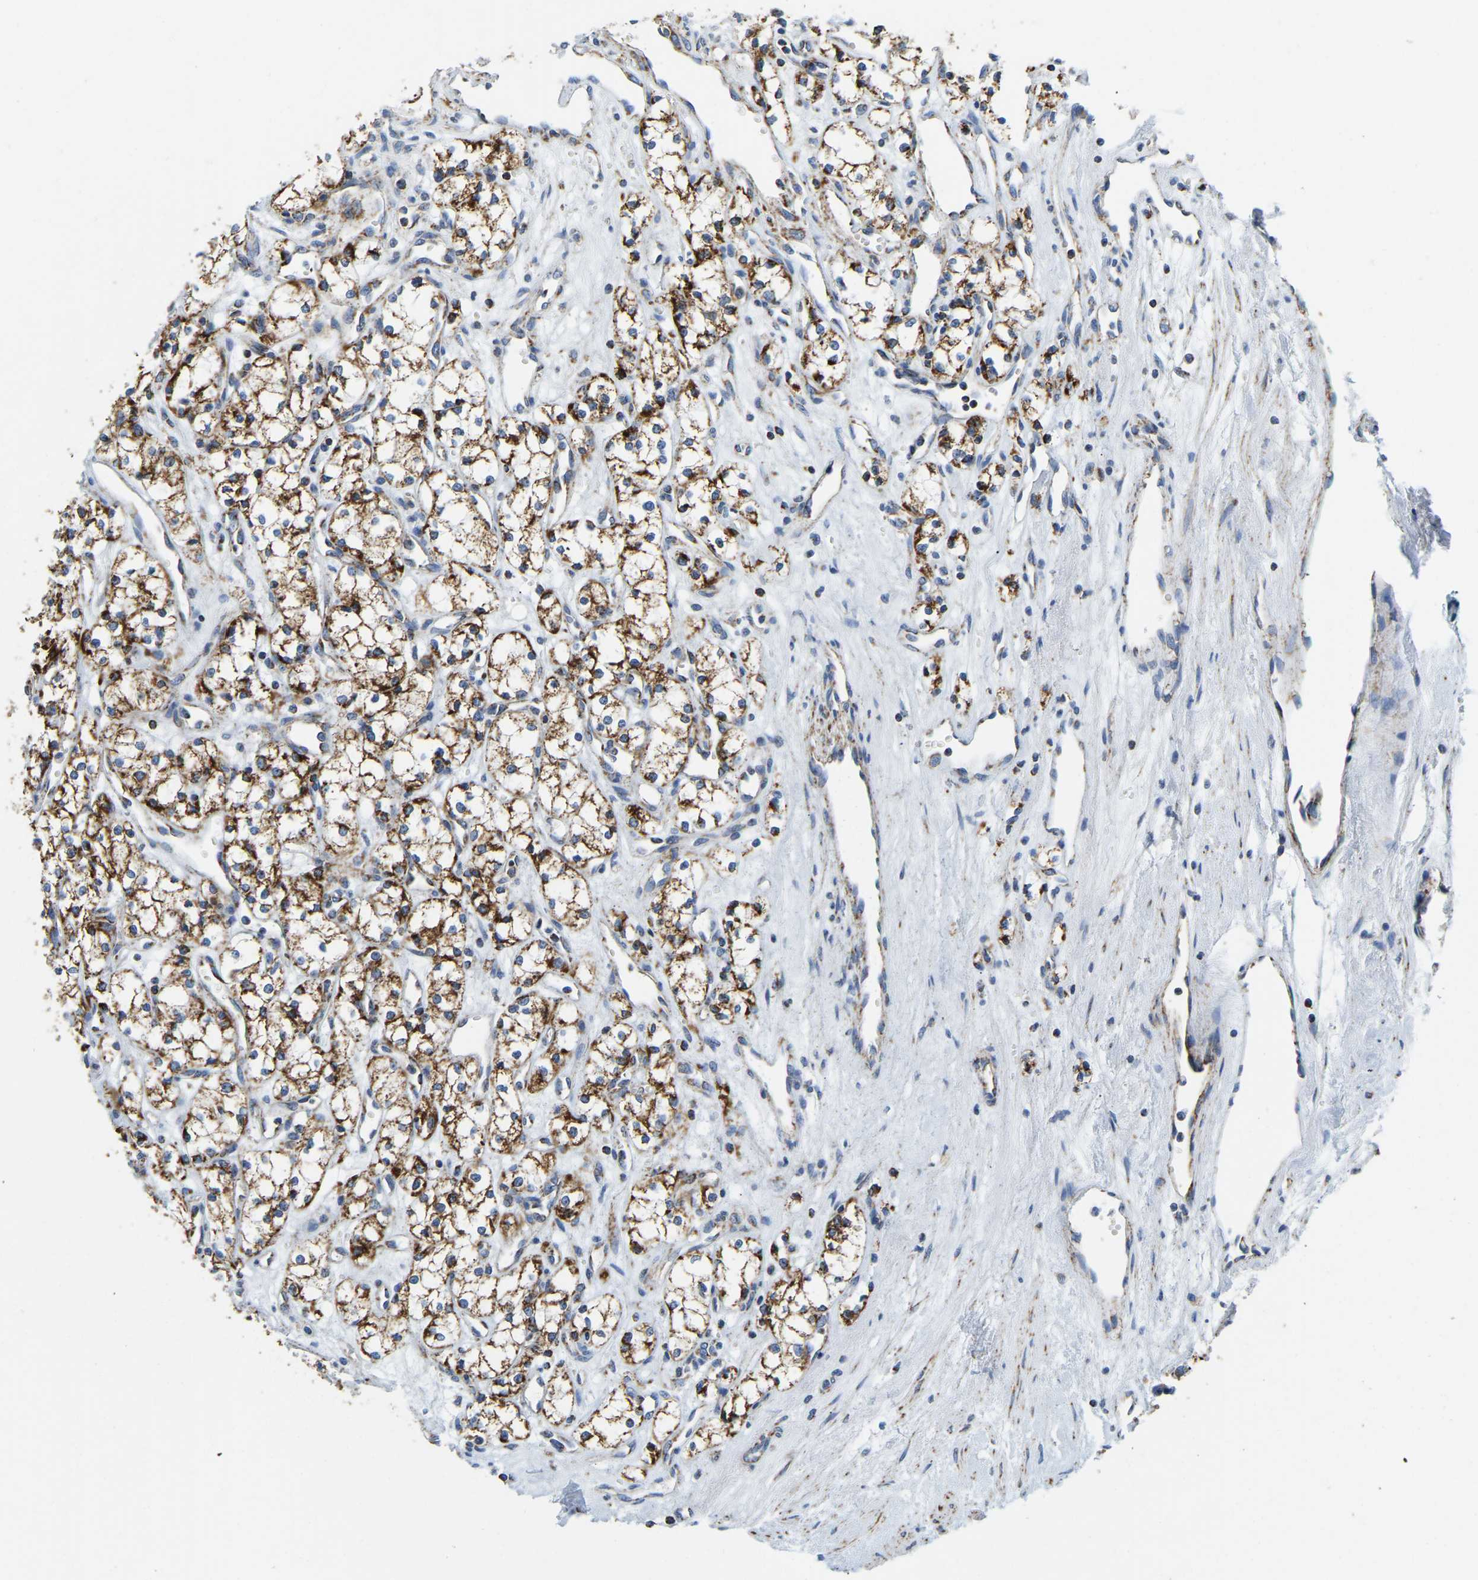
{"staining": {"intensity": "moderate", "quantity": ">75%", "location": "cytoplasmic/membranous"}, "tissue": "renal cancer", "cell_type": "Tumor cells", "image_type": "cancer", "snomed": [{"axis": "morphology", "description": "Adenocarcinoma, NOS"}, {"axis": "topography", "description": "Kidney"}], "caption": "Renal cancer stained for a protein reveals moderate cytoplasmic/membranous positivity in tumor cells. (IHC, brightfield microscopy, high magnification).", "gene": "SFXN1", "patient": {"sex": "male", "age": 59}}